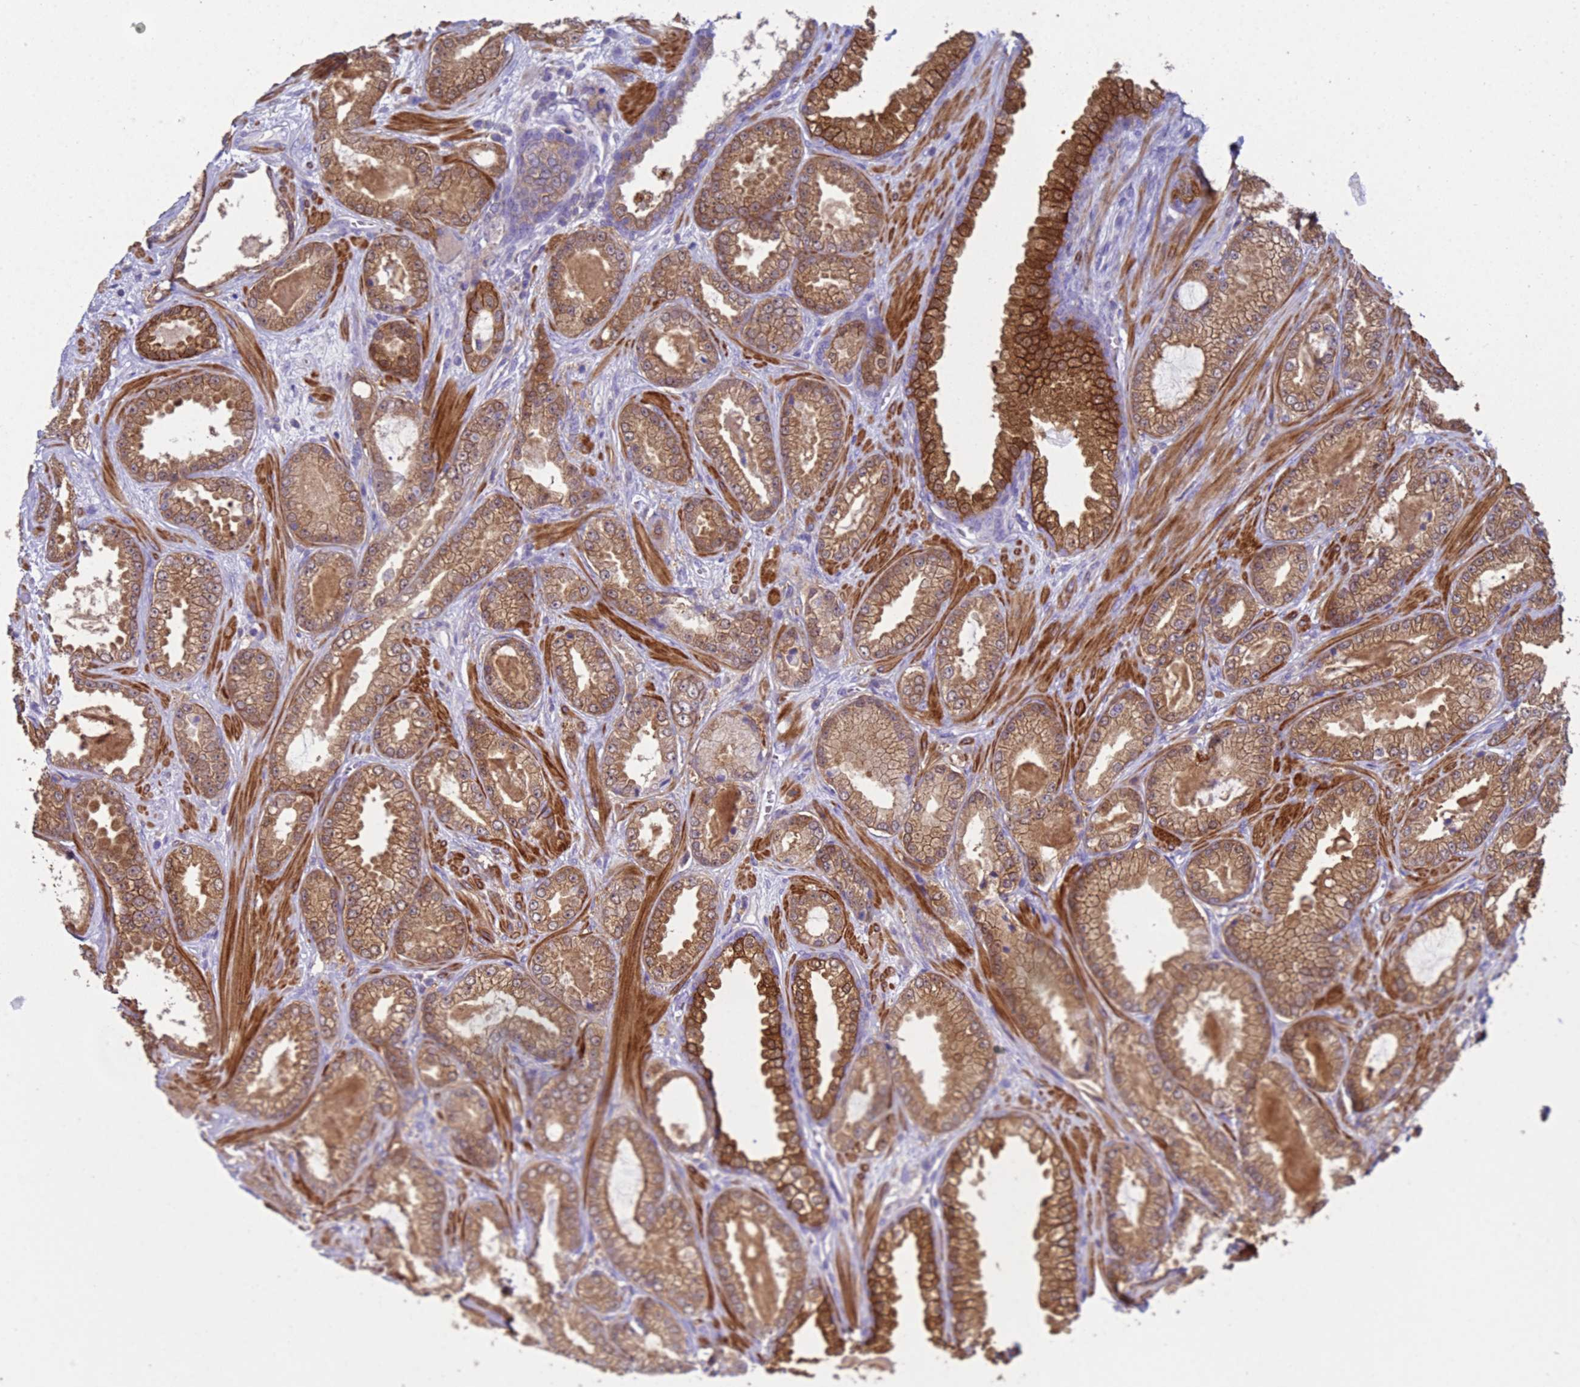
{"staining": {"intensity": "moderate", "quantity": ">75%", "location": "cytoplasmic/membranous,nuclear"}, "tissue": "prostate cancer", "cell_type": "Tumor cells", "image_type": "cancer", "snomed": [{"axis": "morphology", "description": "Adenocarcinoma, Low grade"}, {"axis": "topography", "description": "Prostate"}], "caption": "Immunohistochemical staining of low-grade adenocarcinoma (prostate) shows medium levels of moderate cytoplasmic/membranous and nuclear staining in about >75% of tumor cells.", "gene": "KLHL13", "patient": {"sex": "male", "age": 57}}